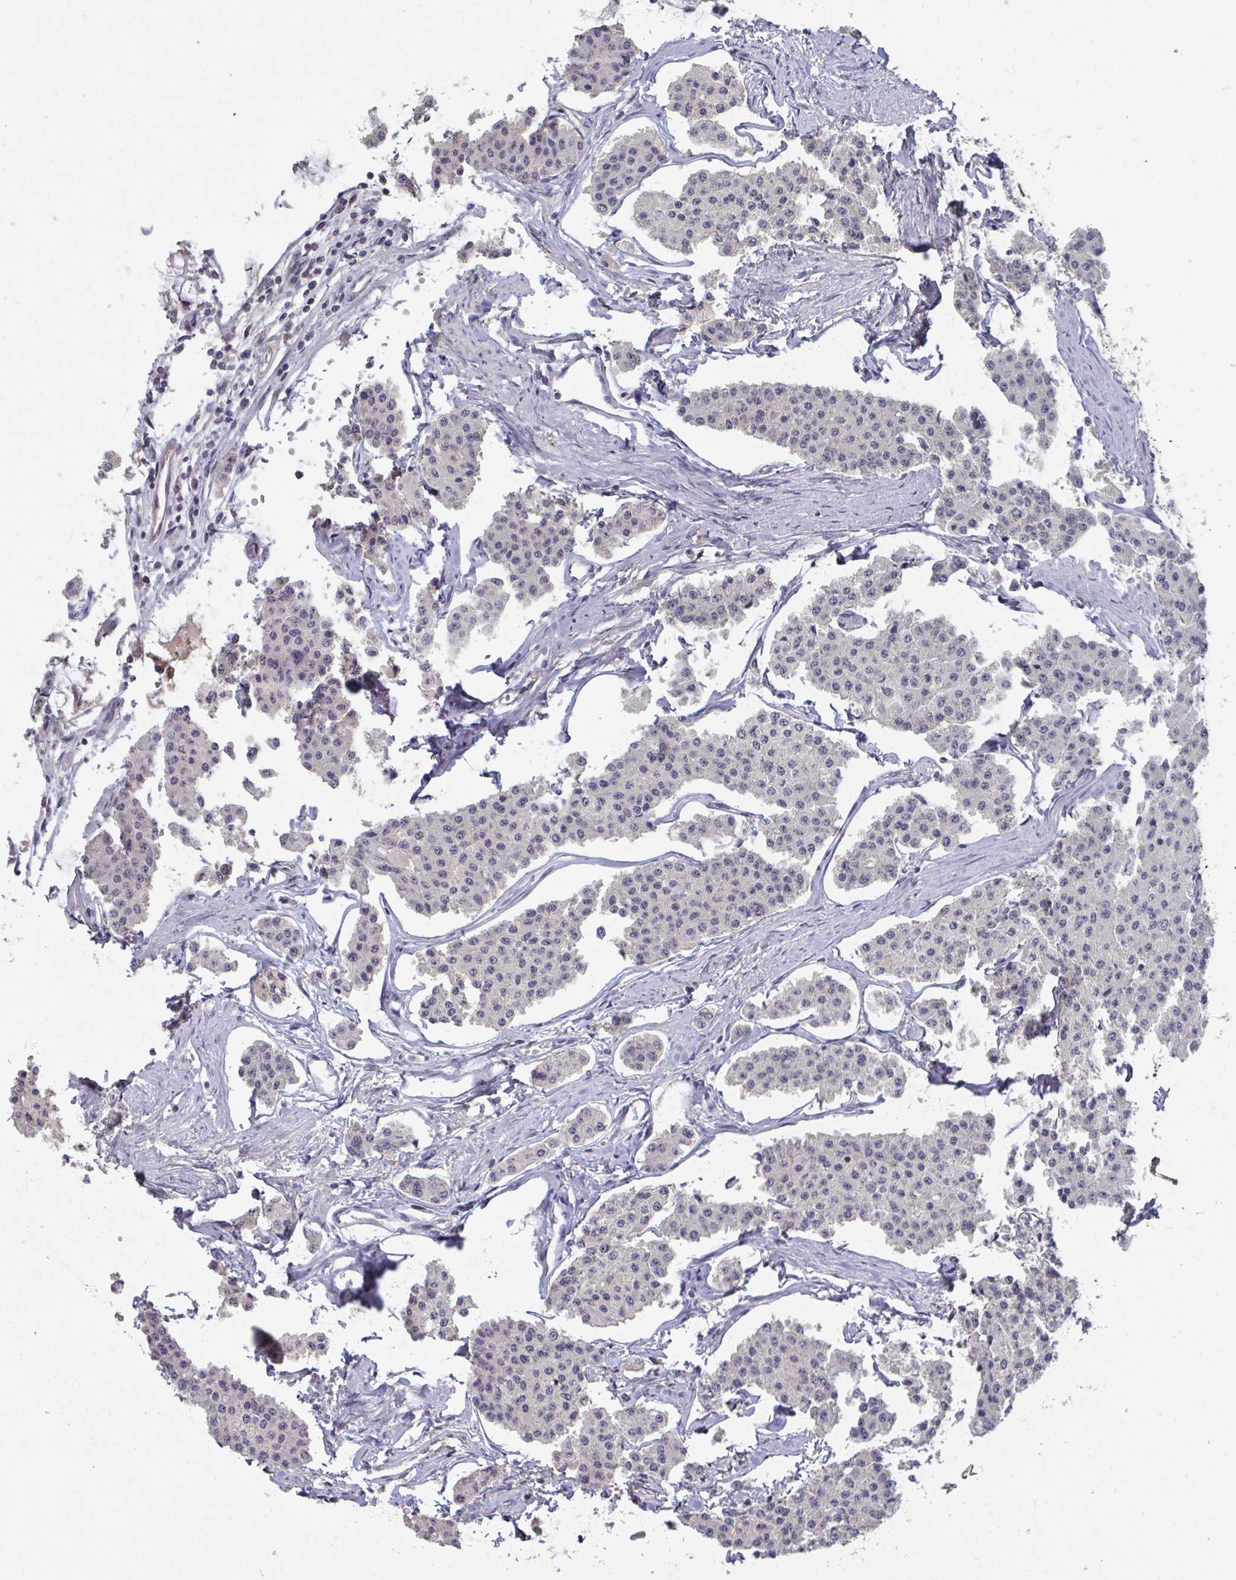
{"staining": {"intensity": "negative", "quantity": "none", "location": "none"}, "tissue": "carcinoid", "cell_type": "Tumor cells", "image_type": "cancer", "snomed": [{"axis": "morphology", "description": "Carcinoid, malignant, NOS"}, {"axis": "topography", "description": "Small intestine"}], "caption": "Immunohistochemistry (IHC) of human carcinoid (malignant) displays no staining in tumor cells.", "gene": "LIX1", "patient": {"sex": "female", "age": 65}}